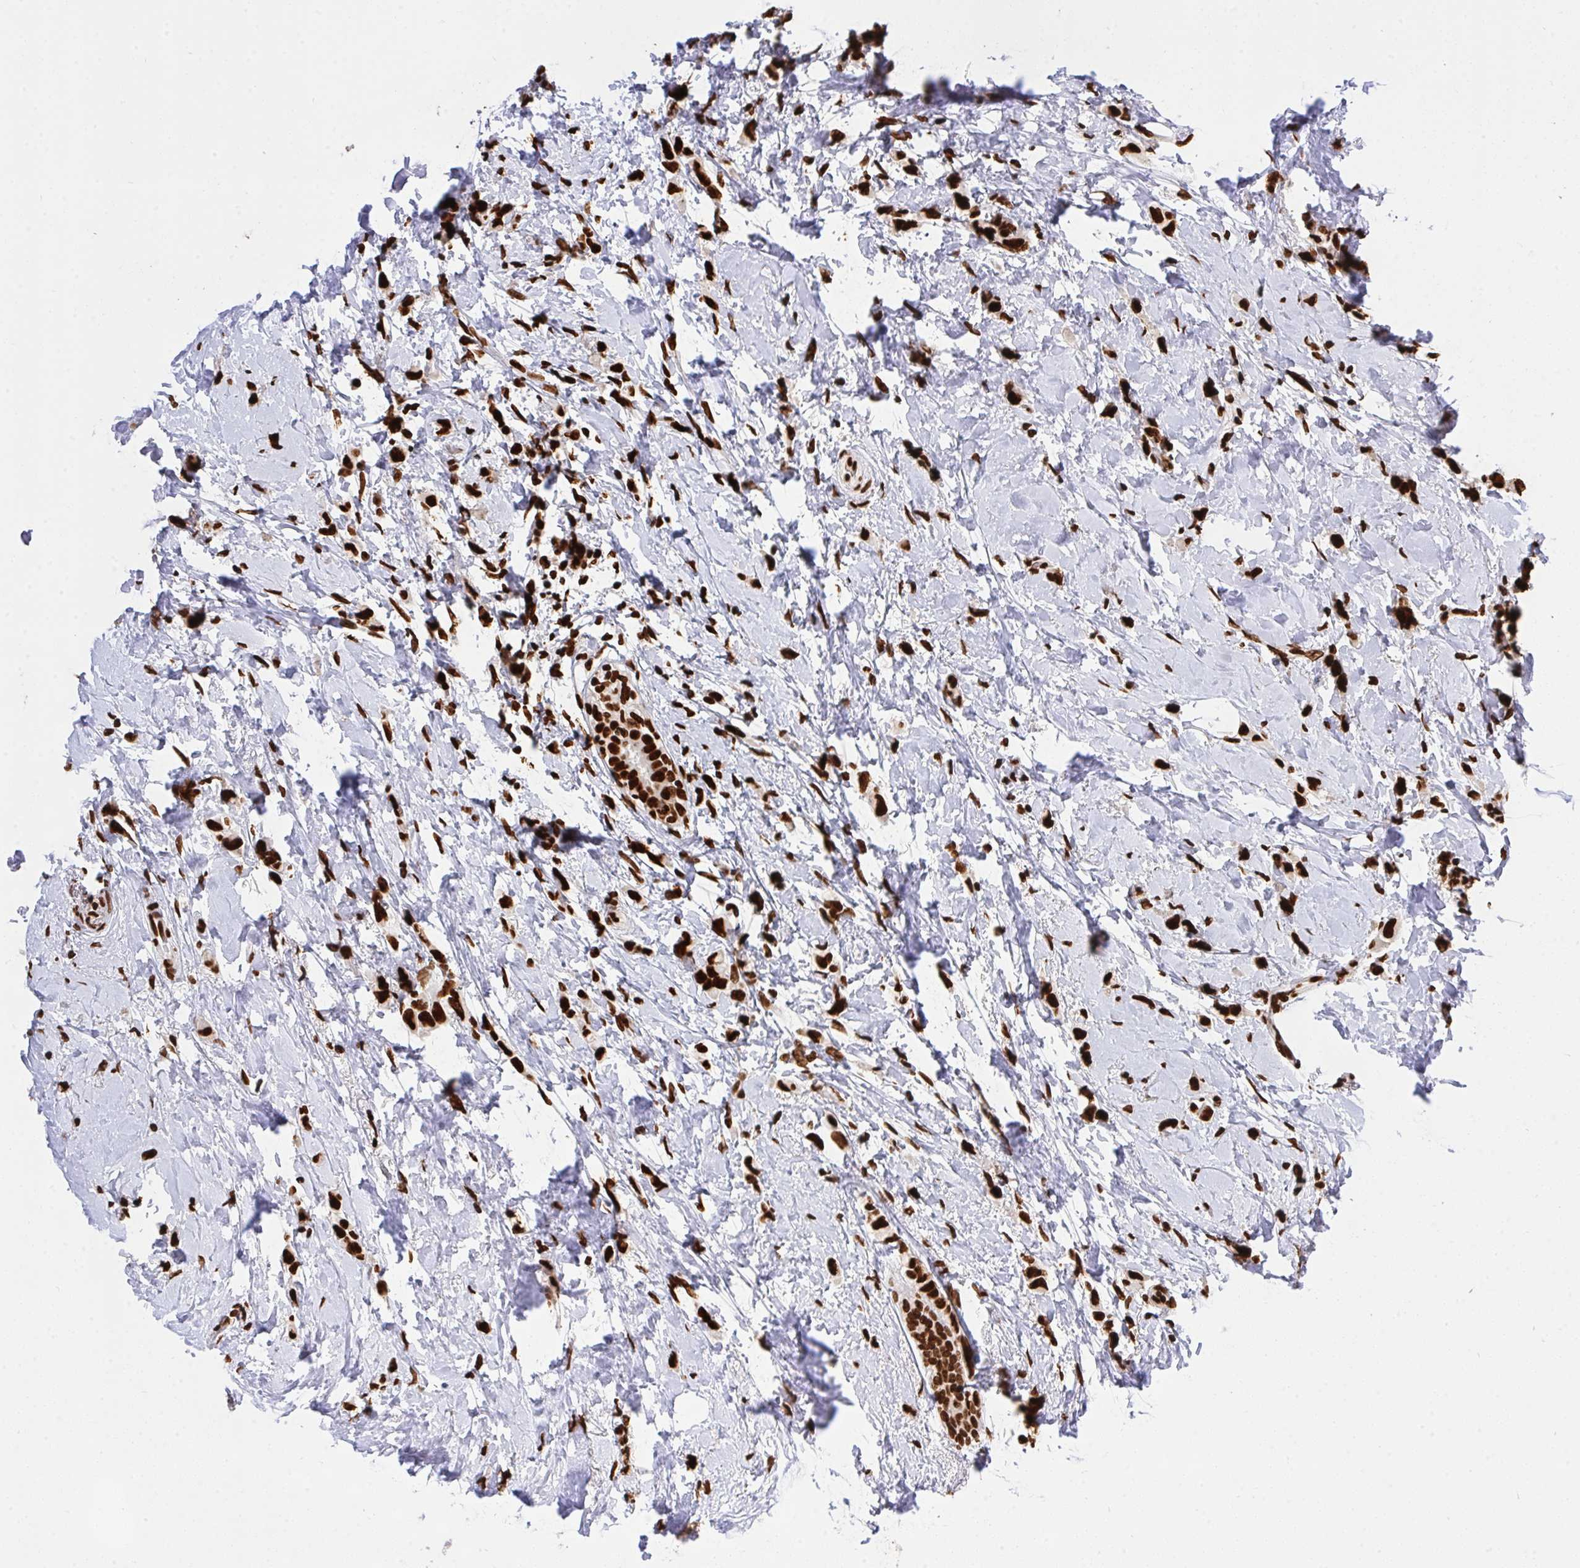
{"staining": {"intensity": "strong", "quantity": ">75%", "location": "nuclear"}, "tissue": "breast cancer", "cell_type": "Tumor cells", "image_type": "cancer", "snomed": [{"axis": "morphology", "description": "Lobular carcinoma"}, {"axis": "topography", "description": "Breast"}], "caption": "Breast cancer (lobular carcinoma) tissue reveals strong nuclear positivity in about >75% of tumor cells, visualized by immunohistochemistry.", "gene": "HNRNPL", "patient": {"sex": "female", "age": 66}}